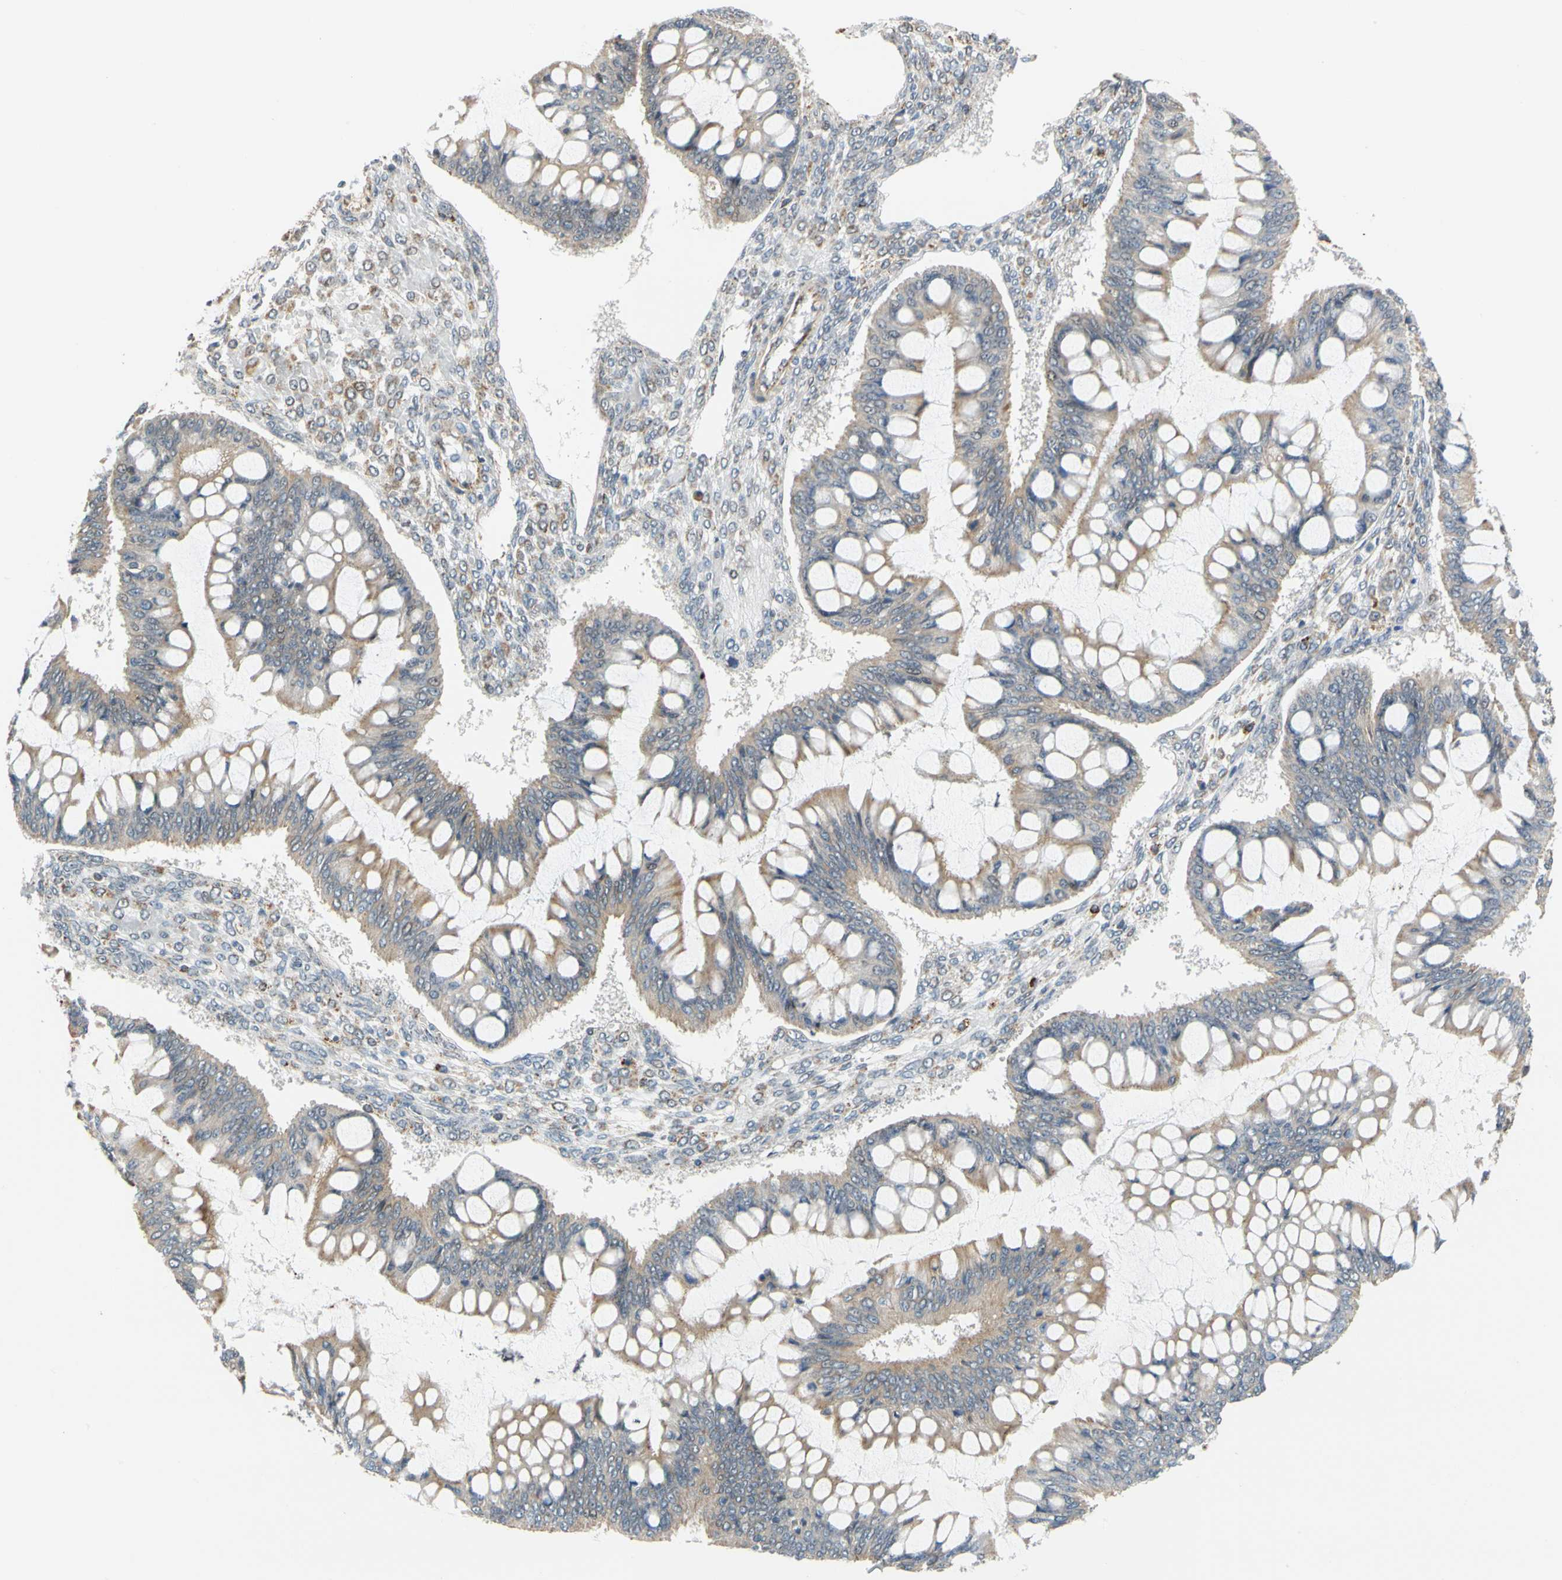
{"staining": {"intensity": "weak", "quantity": ">75%", "location": "cytoplasmic/membranous"}, "tissue": "ovarian cancer", "cell_type": "Tumor cells", "image_type": "cancer", "snomed": [{"axis": "morphology", "description": "Cystadenocarcinoma, mucinous, NOS"}, {"axis": "topography", "description": "Ovary"}], "caption": "Immunohistochemical staining of ovarian mucinous cystadenocarcinoma exhibits low levels of weak cytoplasmic/membranous protein staining in about >75% of tumor cells.", "gene": "SFXN3", "patient": {"sex": "female", "age": 73}}